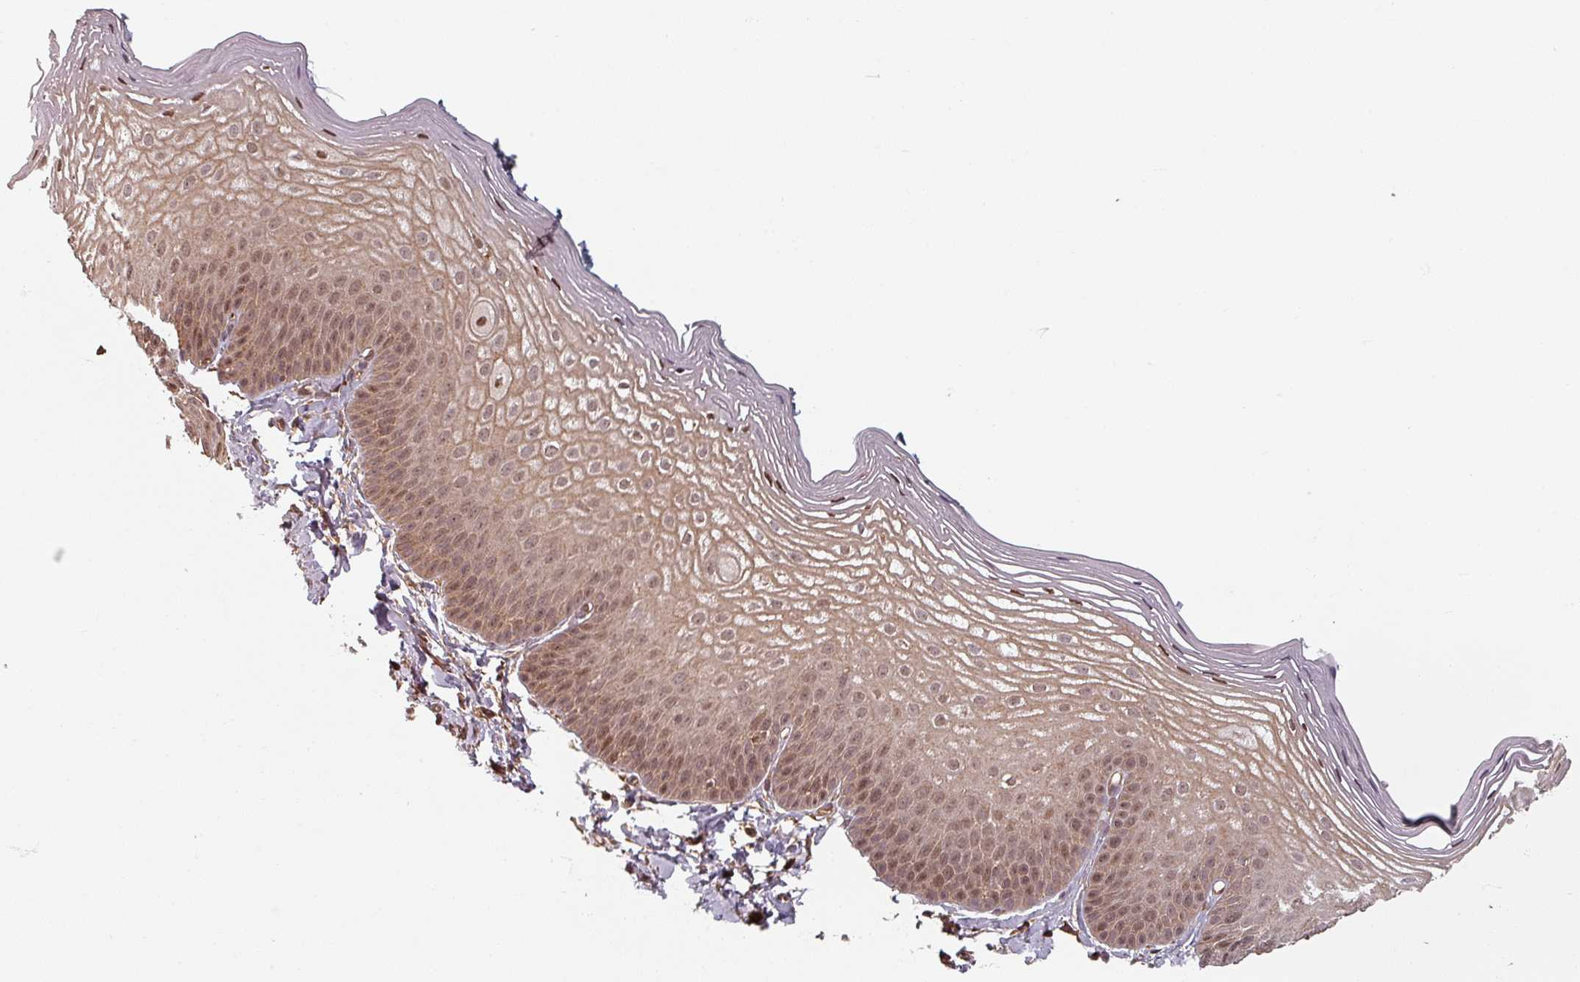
{"staining": {"intensity": "moderate", "quantity": ">75%", "location": "cytoplasmic/membranous,nuclear"}, "tissue": "skin", "cell_type": "Epidermal cells", "image_type": "normal", "snomed": [{"axis": "morphology", "description": "Normal tissue, NOS"}, {"axis": "morphology", "description": "Hemorrhoids"}, {"axis": "morphology", "description": "Inflammation, NOS"}, {"axis": "topography", "description": "Anal"}], "caption": "This image exhibits benign skin stained with immunohistochemistry to label a protein in brown. The cytoplasmic/membranous,nuclear of epidermal cells show moderate positivity for the protein. Nuclei are counter-stained blue.", "gene": "EID1", "patient": {"sex": "male", "age": 60}}